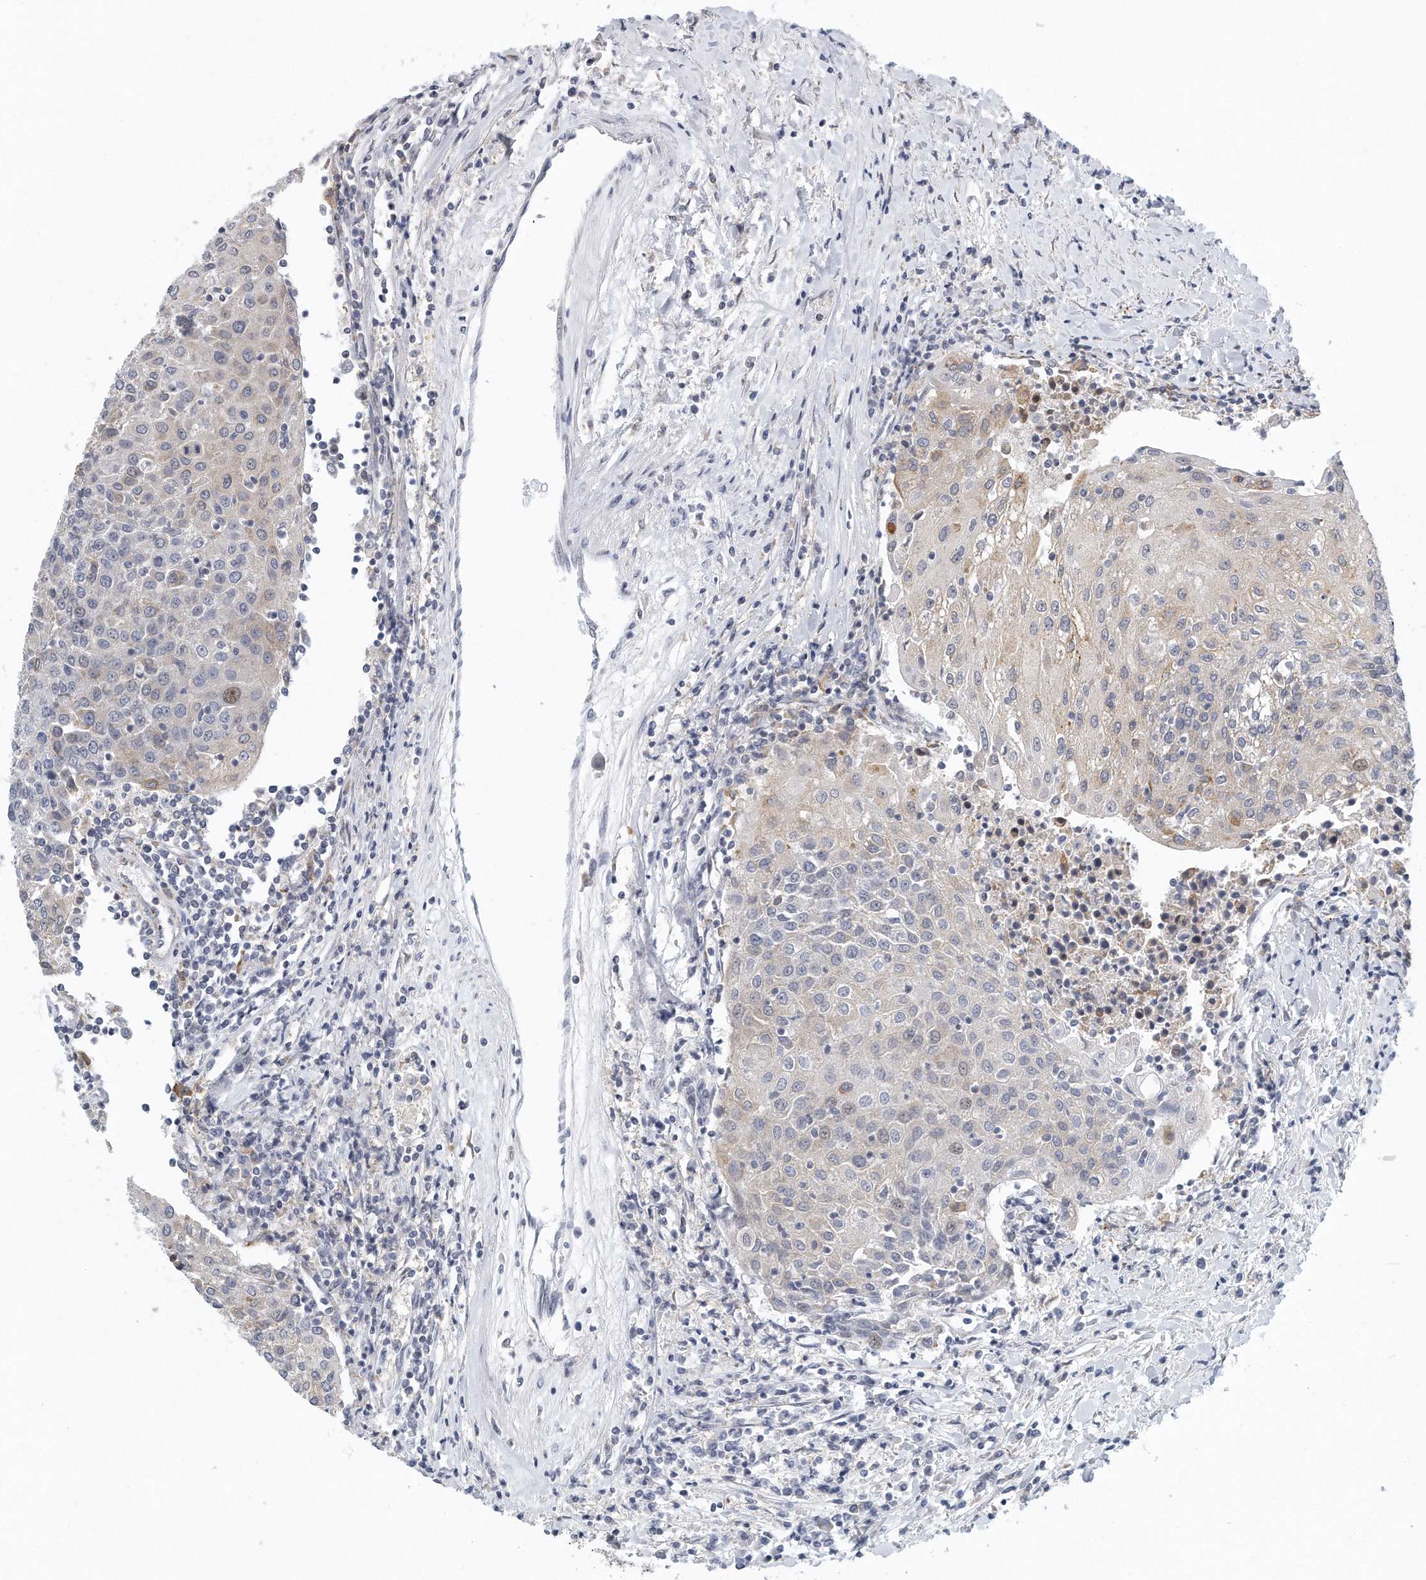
{"staining": {"intensity": "weak", "quantity": "<25%", "location": "cytoplasmic/membranous"}, "tissue": "urothelial cancer", "cell_type": "Tumor cells", "image_type": "cancer", "snomed": [{"axis": "morphology", "description": "Urothelial carcinoma, High grade"}, {"axis": "topography", "description": "Urinary bladder"}], "caption": "Human urothelial cancer stained for a protein using immunohistochemistry (IHC) exhibits no positivity in tumor cells.", "gene": "VLDLR", "patient": {"sex": "female", "age": 85}}